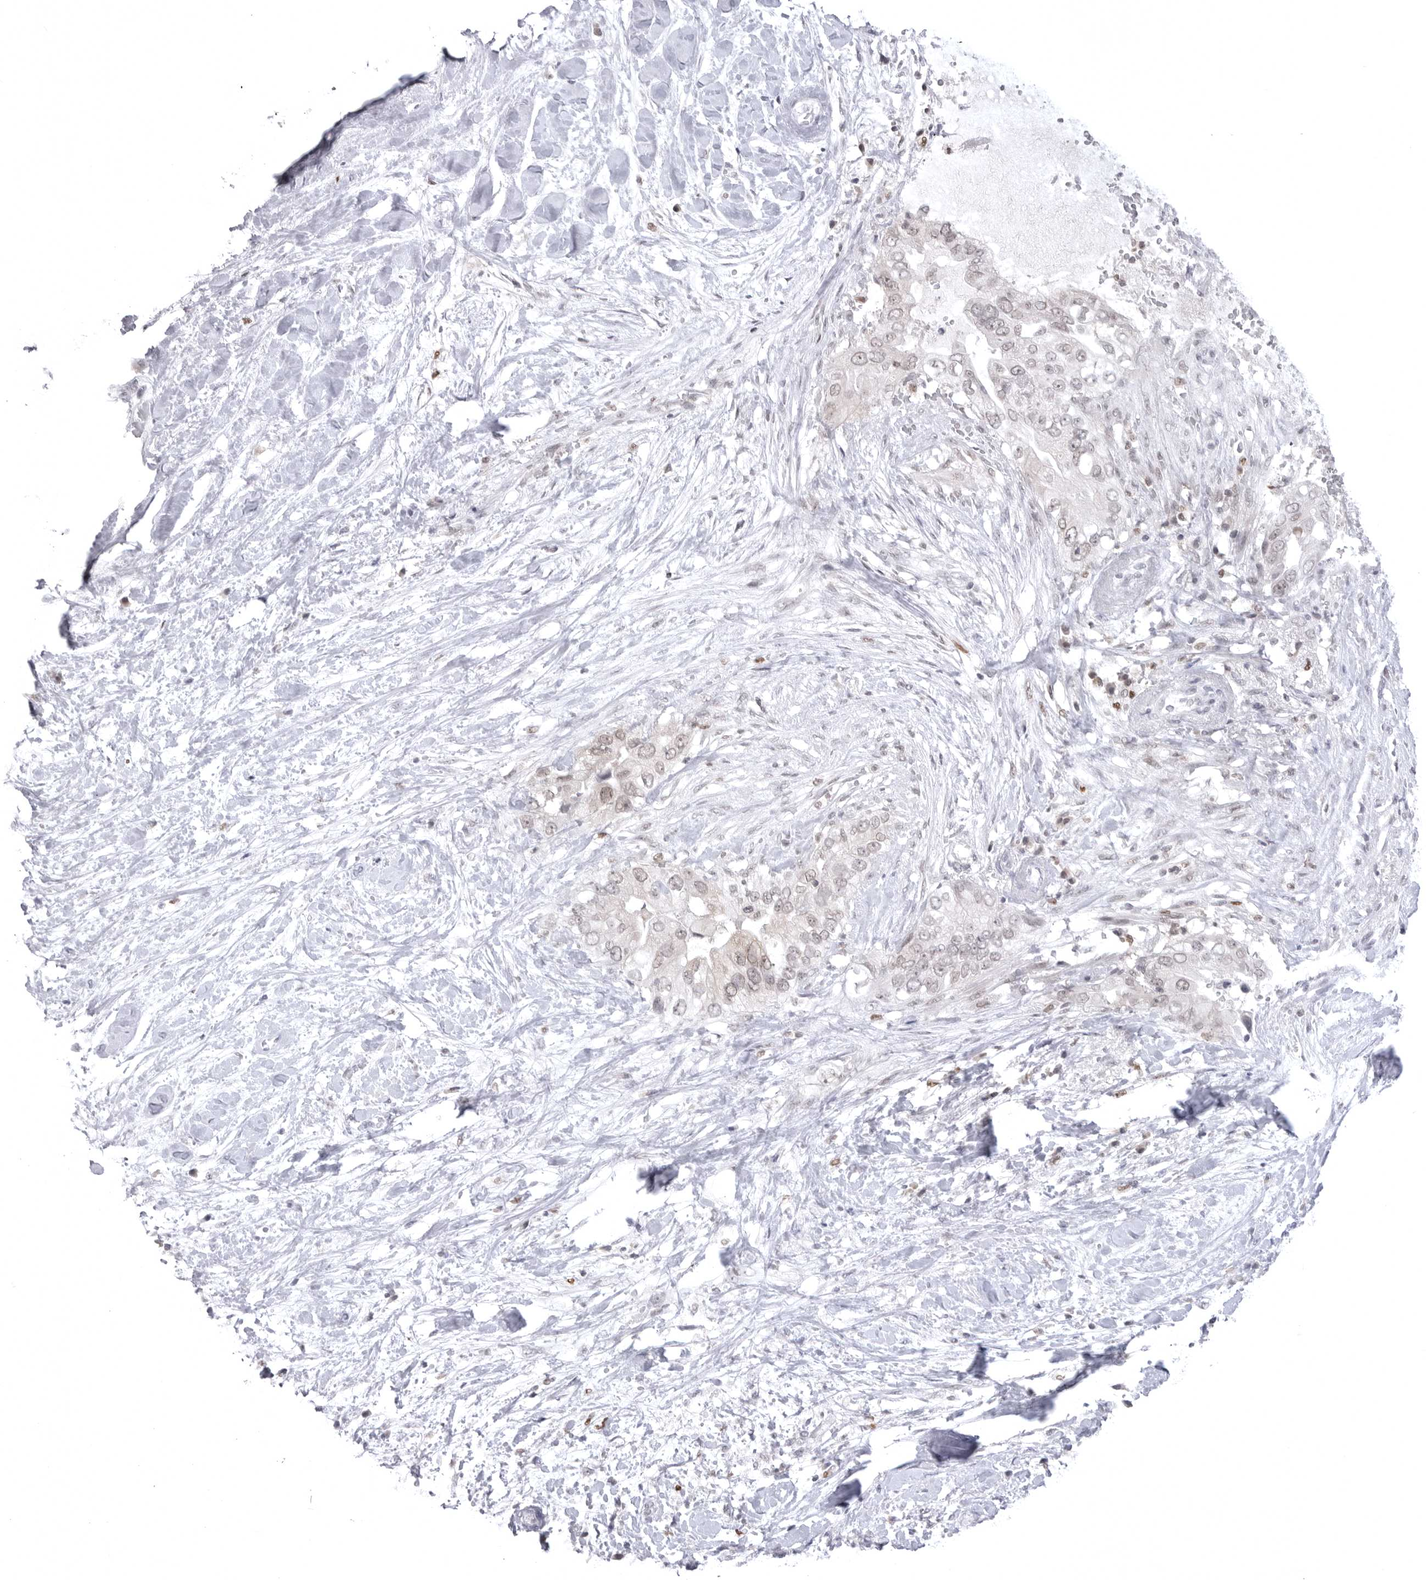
{"staining": {"intensity": "weak", "quantity": "<25%", "location": "nuclear"}, "tissue": "pancreatic cancer", "cell_type": "Tumor cells", "image_type": "cancer", "snomed": [{"axis": "morphology", "description": "Inflammation, NOS"}, {"axis": "morphology", "description": "Adenocarcinoma, NOS"}, {"axis": "topography", "description": "Pancreas"}], "caption": "Immunohistochemistry photomicrograph of neoplastic tissue: pancreatic adenocarcinoma stained with DAB demonstrates no significant protein staining in tumor cells.", "gene": "PTK2B", "patient": {"sex": "female", "age": 56}}